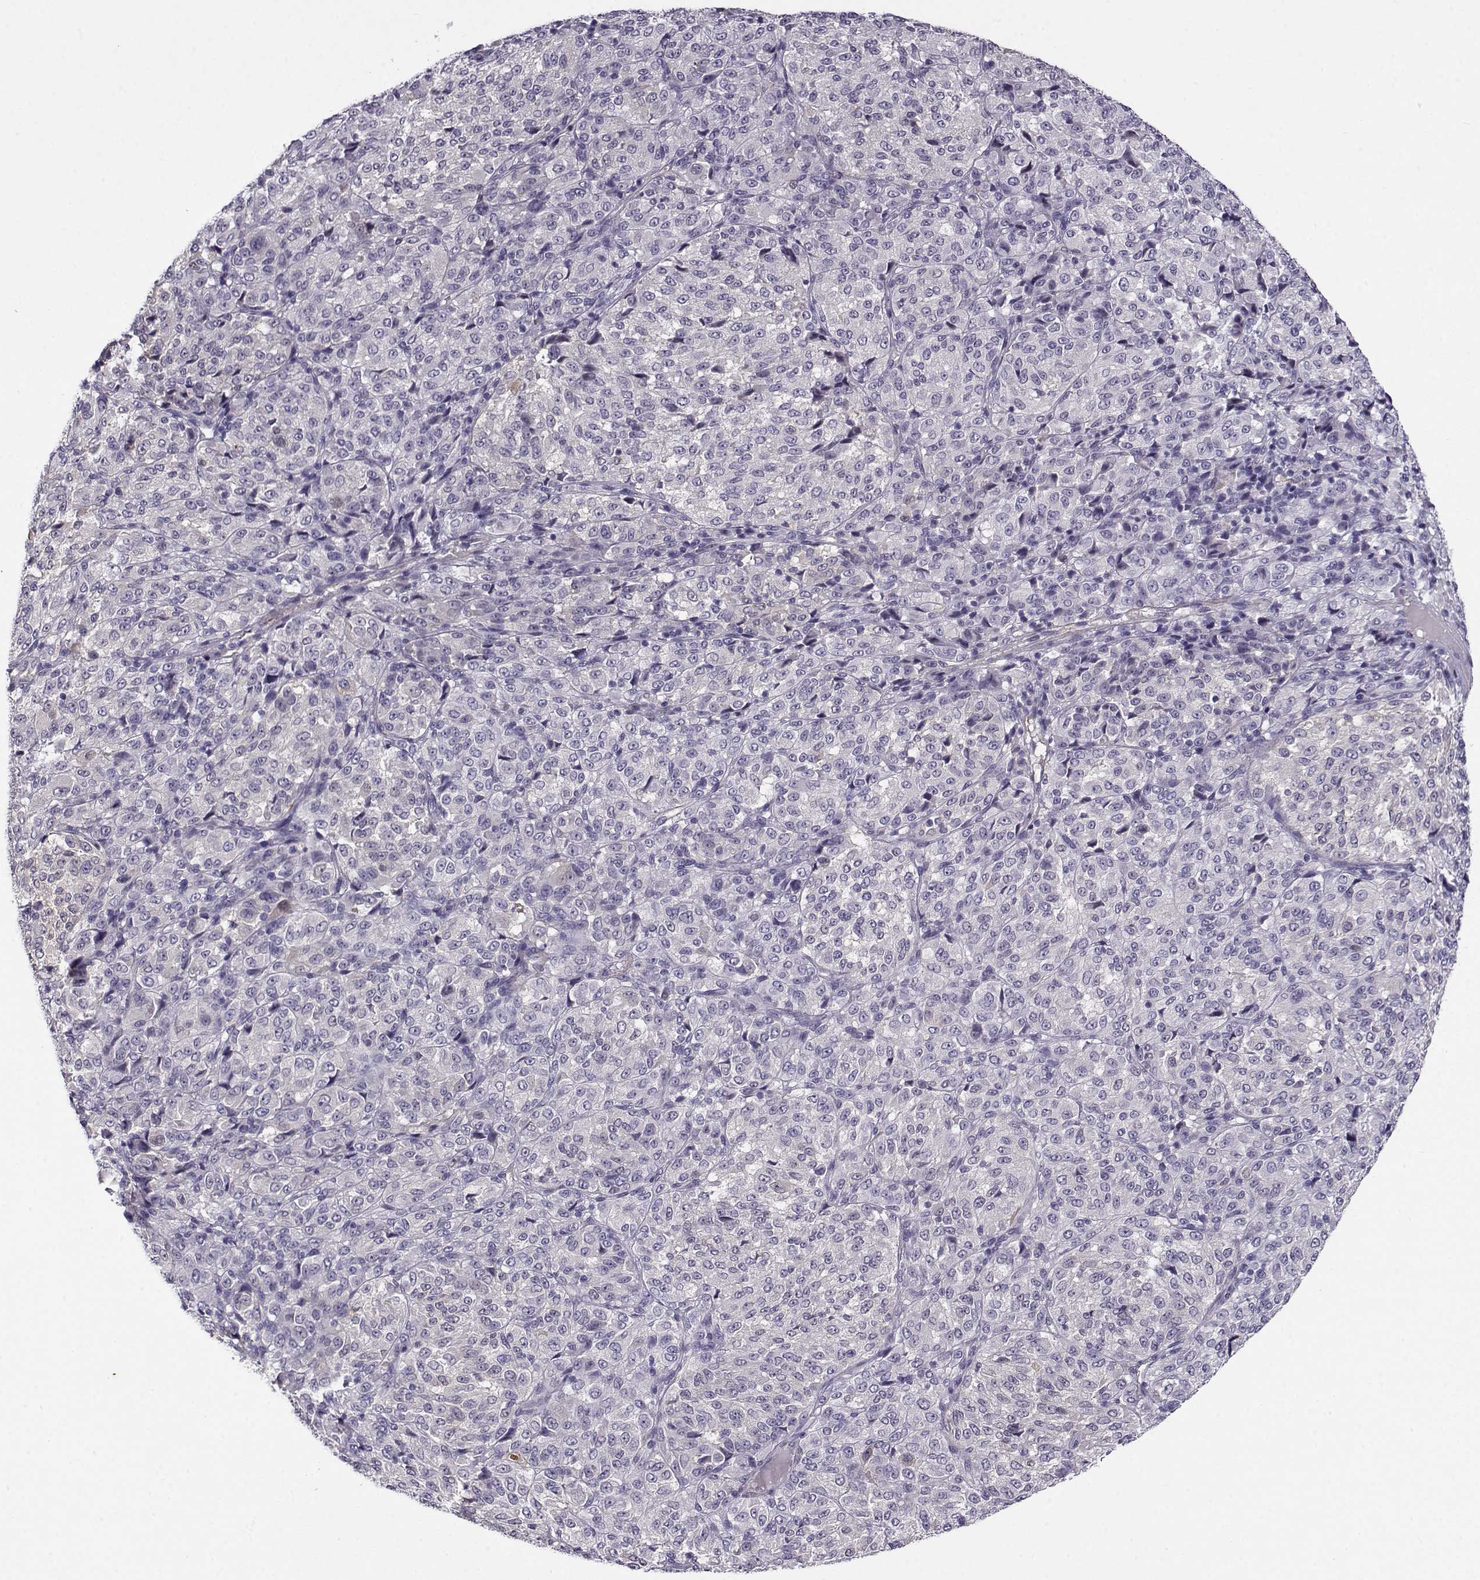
{"staining": {"intensity": "negative", "quantity": "none", "location": "none"}, "tissue": "melanoma", "cell_type": "Tumor cells", "image_type": "cancer", "snomed": [{"axis": "morphology", "description": "Malignant melanoma, Metastatic site"}, {"axis": "topography", "description": "Brain"}], "caption": "Melanoma was stained to show a protein in brown. There is no significant staining in tumor cells.", "gene": "UCP3", "patient": {"sex": "female", "age": 56}}